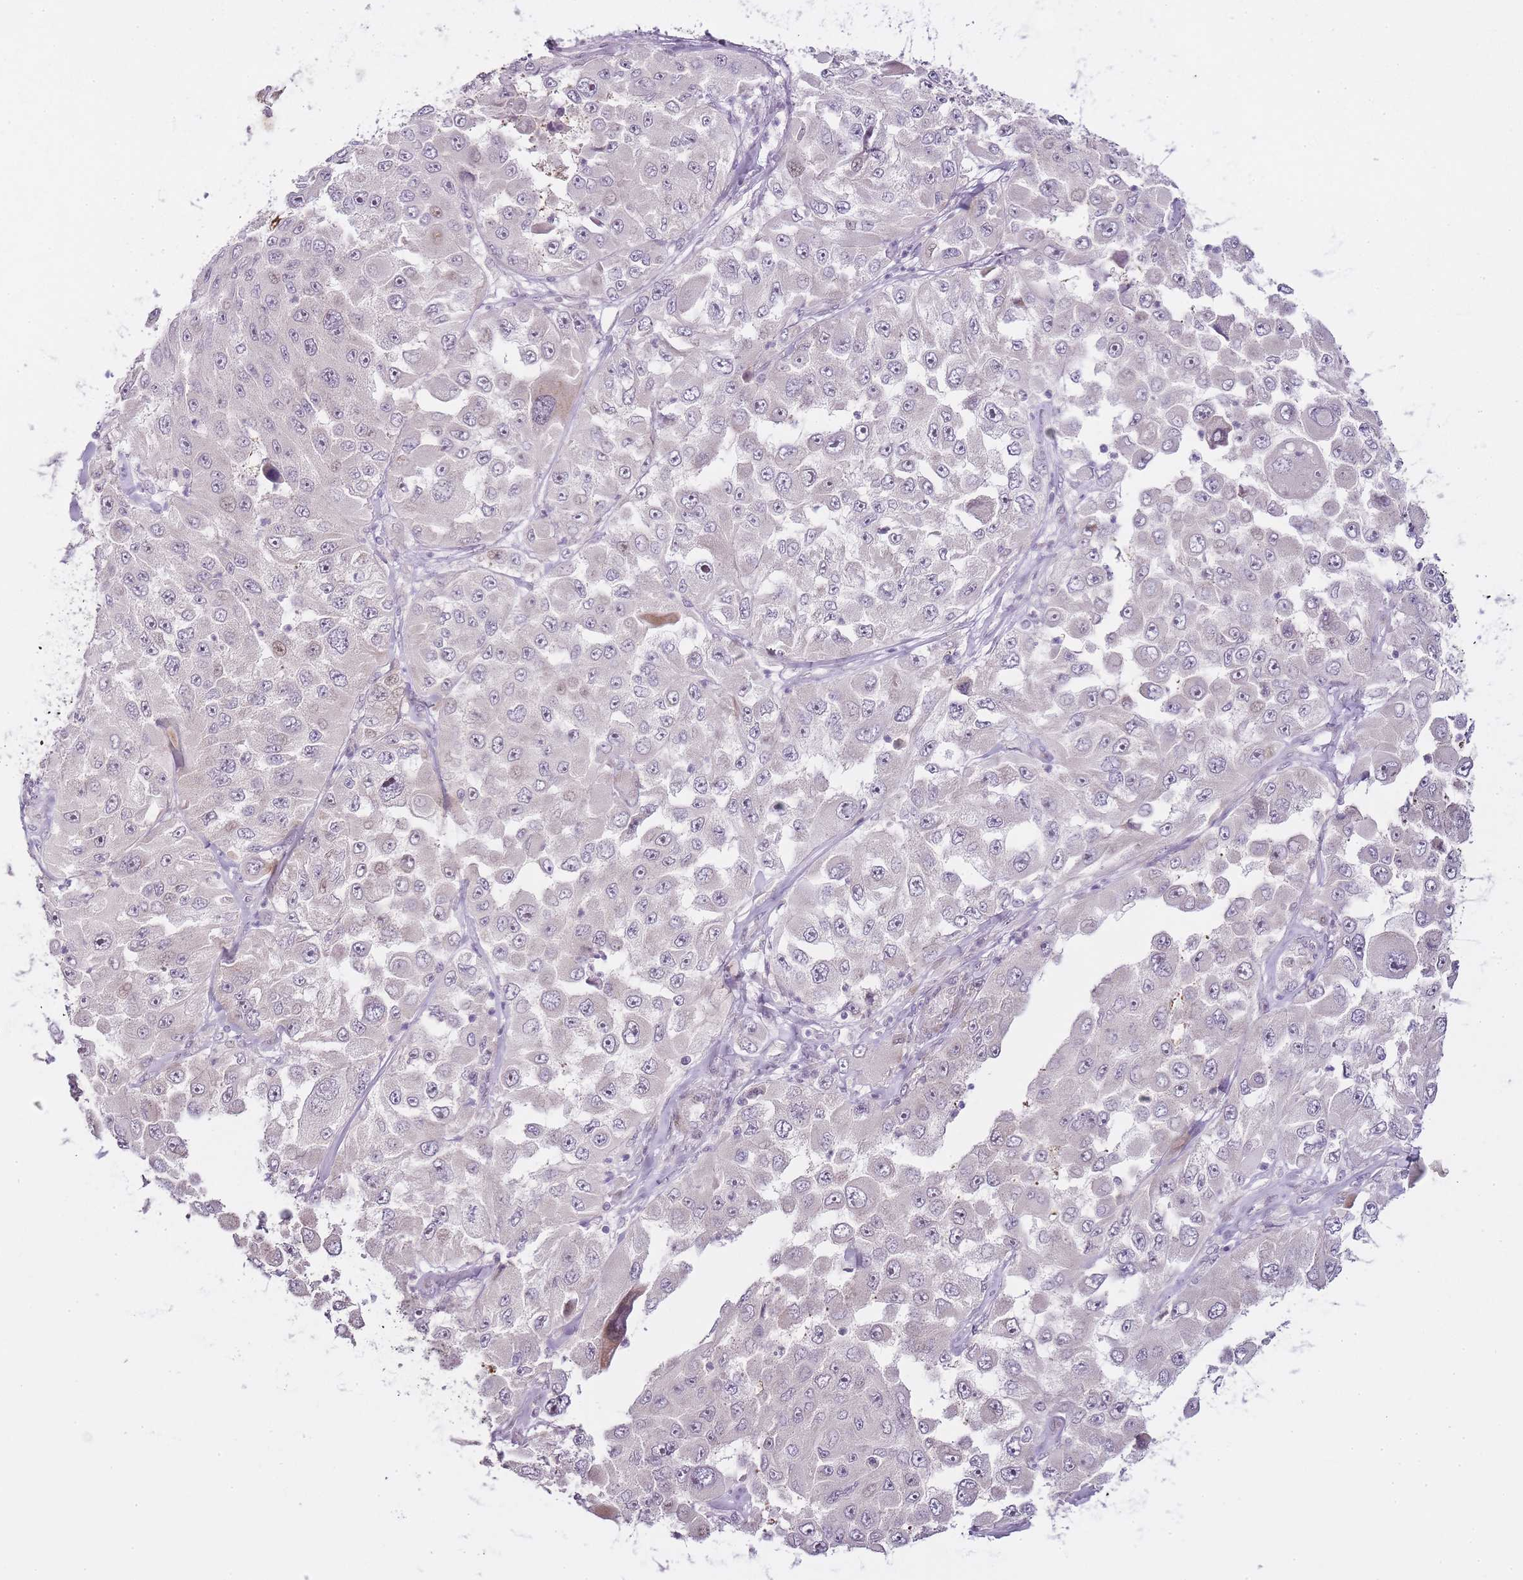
{"staining": {"intensity": "moderate", "quantity": "<25%", "location": "nuclear"}, "tissue": "melanoma", "cell_type": "Tumor cells", "image_type": "cancer", "snomed": [{"axis": "morphology", "description": "Malignant melanoma, Metastatic site"}, {"axis": "topography", "description": "Lymph node"}], "caption": "An image of malignant melanoma (metastatic site) stained for a protein exhibits moderate nuclear brown staining in tumor cells.", "gene": "OGG1", "patient": {"sex": "male", "age": 62}}